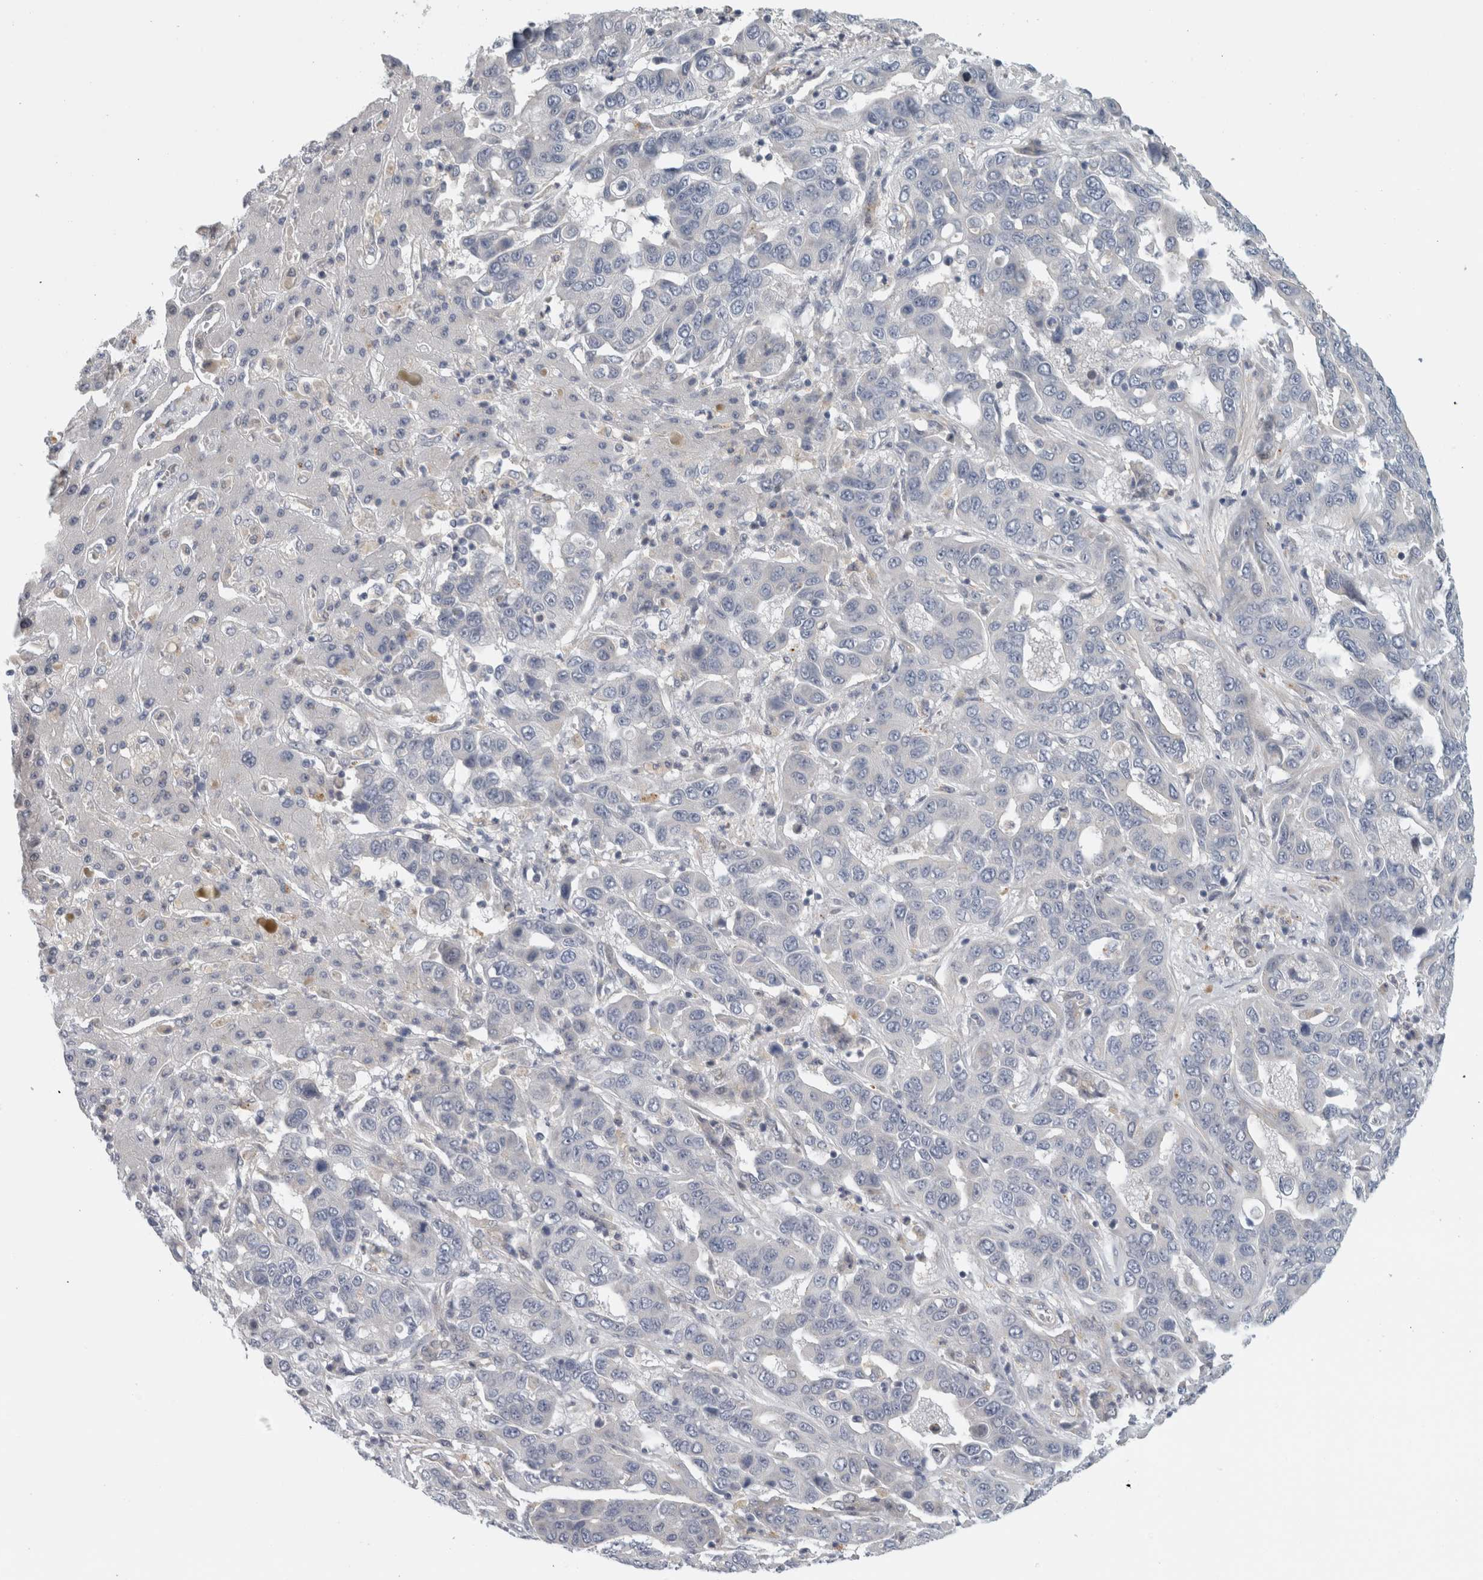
{"staining": {"intensity": "negative", "quantity": "none", "location": "none"}, "tissue": "liver cancer", "cell_type": "Tumor cells", "image_type": "cancer", "snomed": [{"axis": "morphology", "description": "Cholangiocarcinoma"}, {"axis": "topography", "description": "Liver"}], "caption": "This is a micrograph of immunohistochemistry staining of liver cancer, which shows no staining in tumor cells.", "gene": "ZNF804B", "patient": {"sex": "female", "age": 52}}